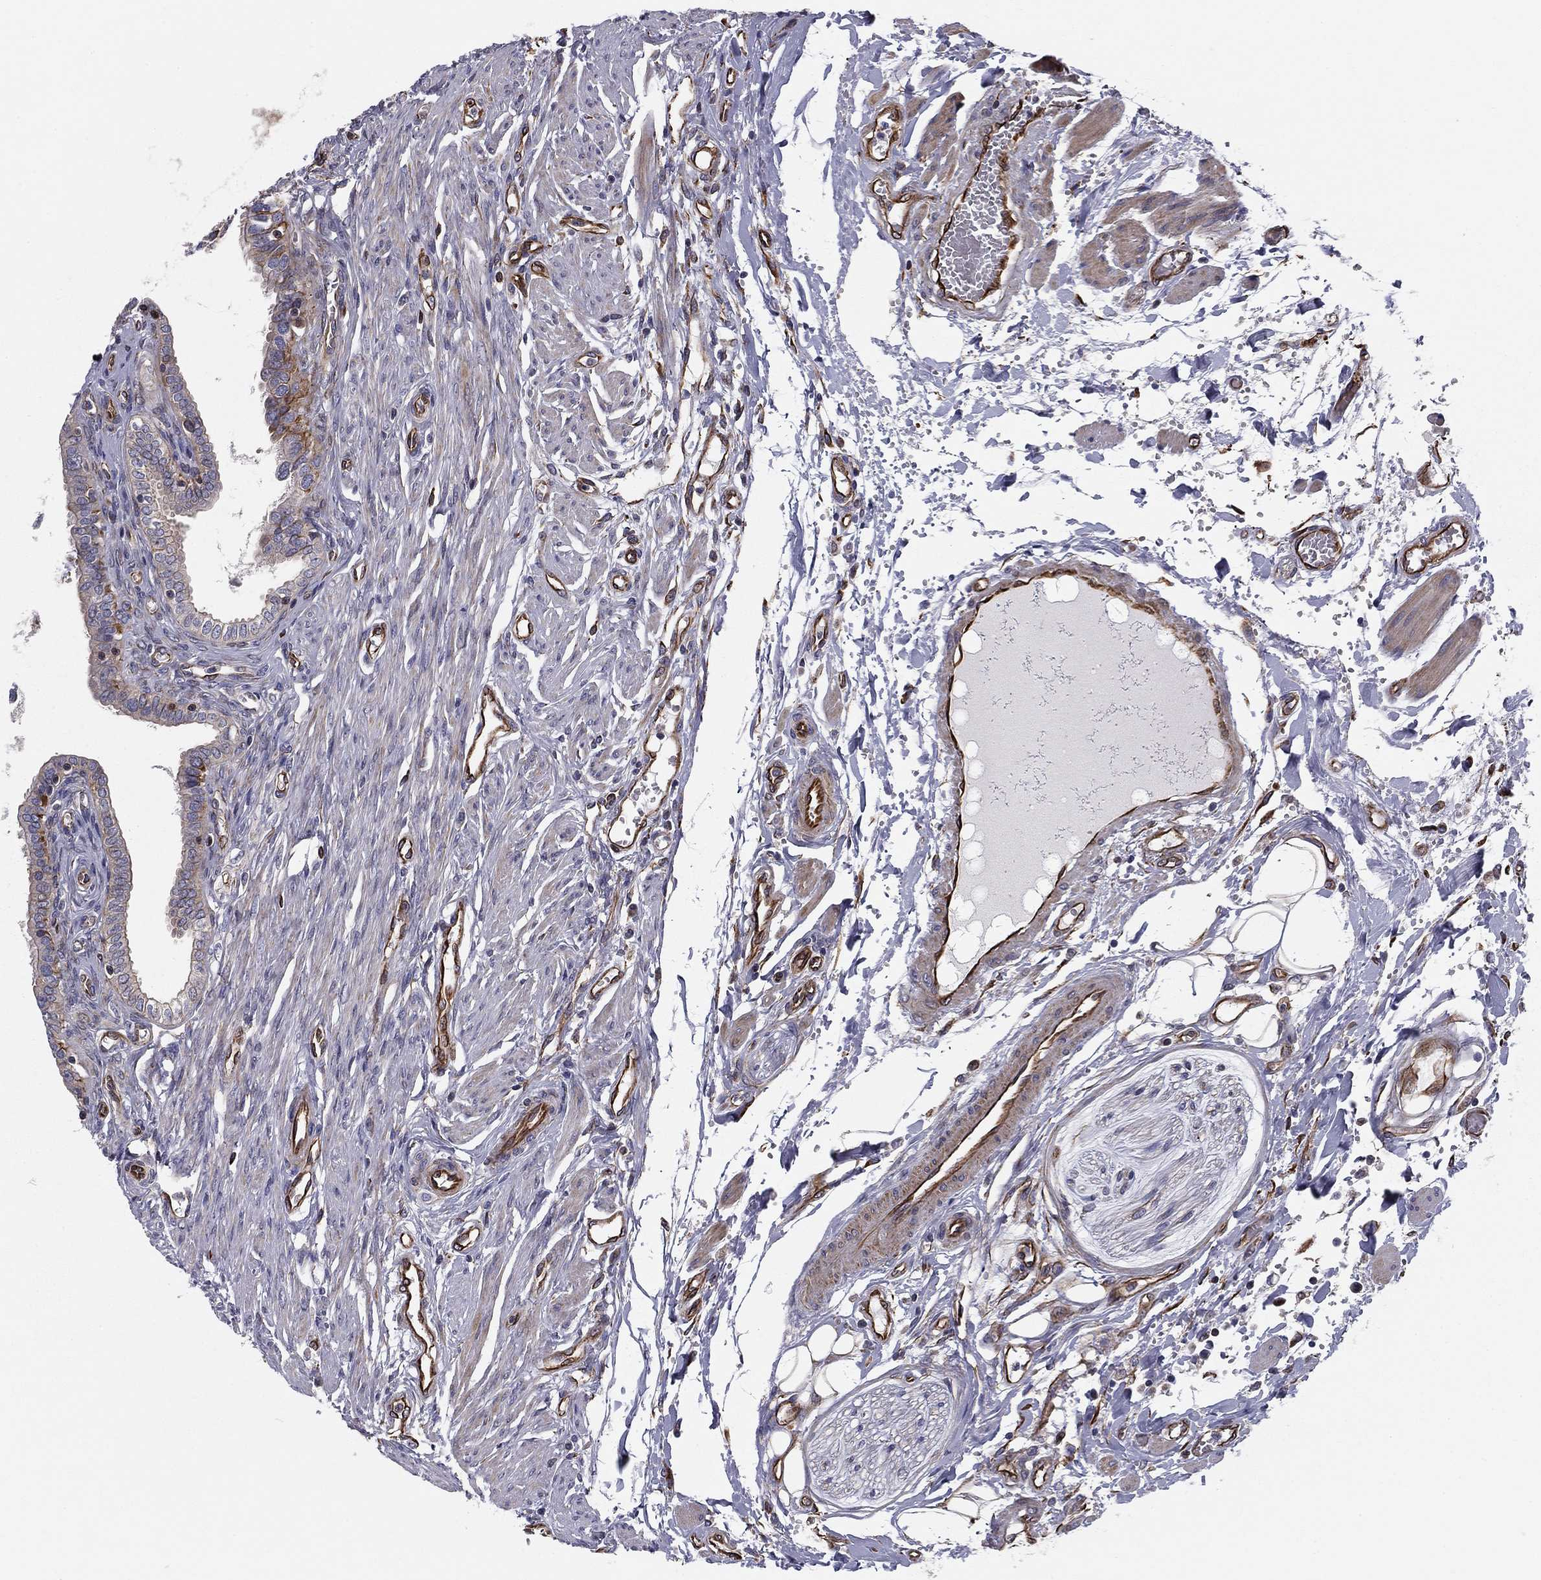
{"staining": {"intensity": "weak", "quantity": "25%-75%", "location": "cytoplasmic/membranous"}, "tissue": "fallopian tube", "cell_type": "Glandular cells", "image_type": "normal", "snomed": [{"axis": "morphology", "description": "Normal tissue, NOS"}, {"axis": "morphology", "description": "Carcinoma, endometroid"}, {"axis": "topography", "description": "Fallopian tube"}, {"axis": "topography", "description": "Ovary"}], "caption": "Brown immunohistochemical staining in unremarkable human fallopian tube demonstrates weak cytoplasmic/membranous expression in approximately 25%-75% of glandular cells.", "gene": "CLSTN1", "patient": {"sex": "female", "age": 42}}